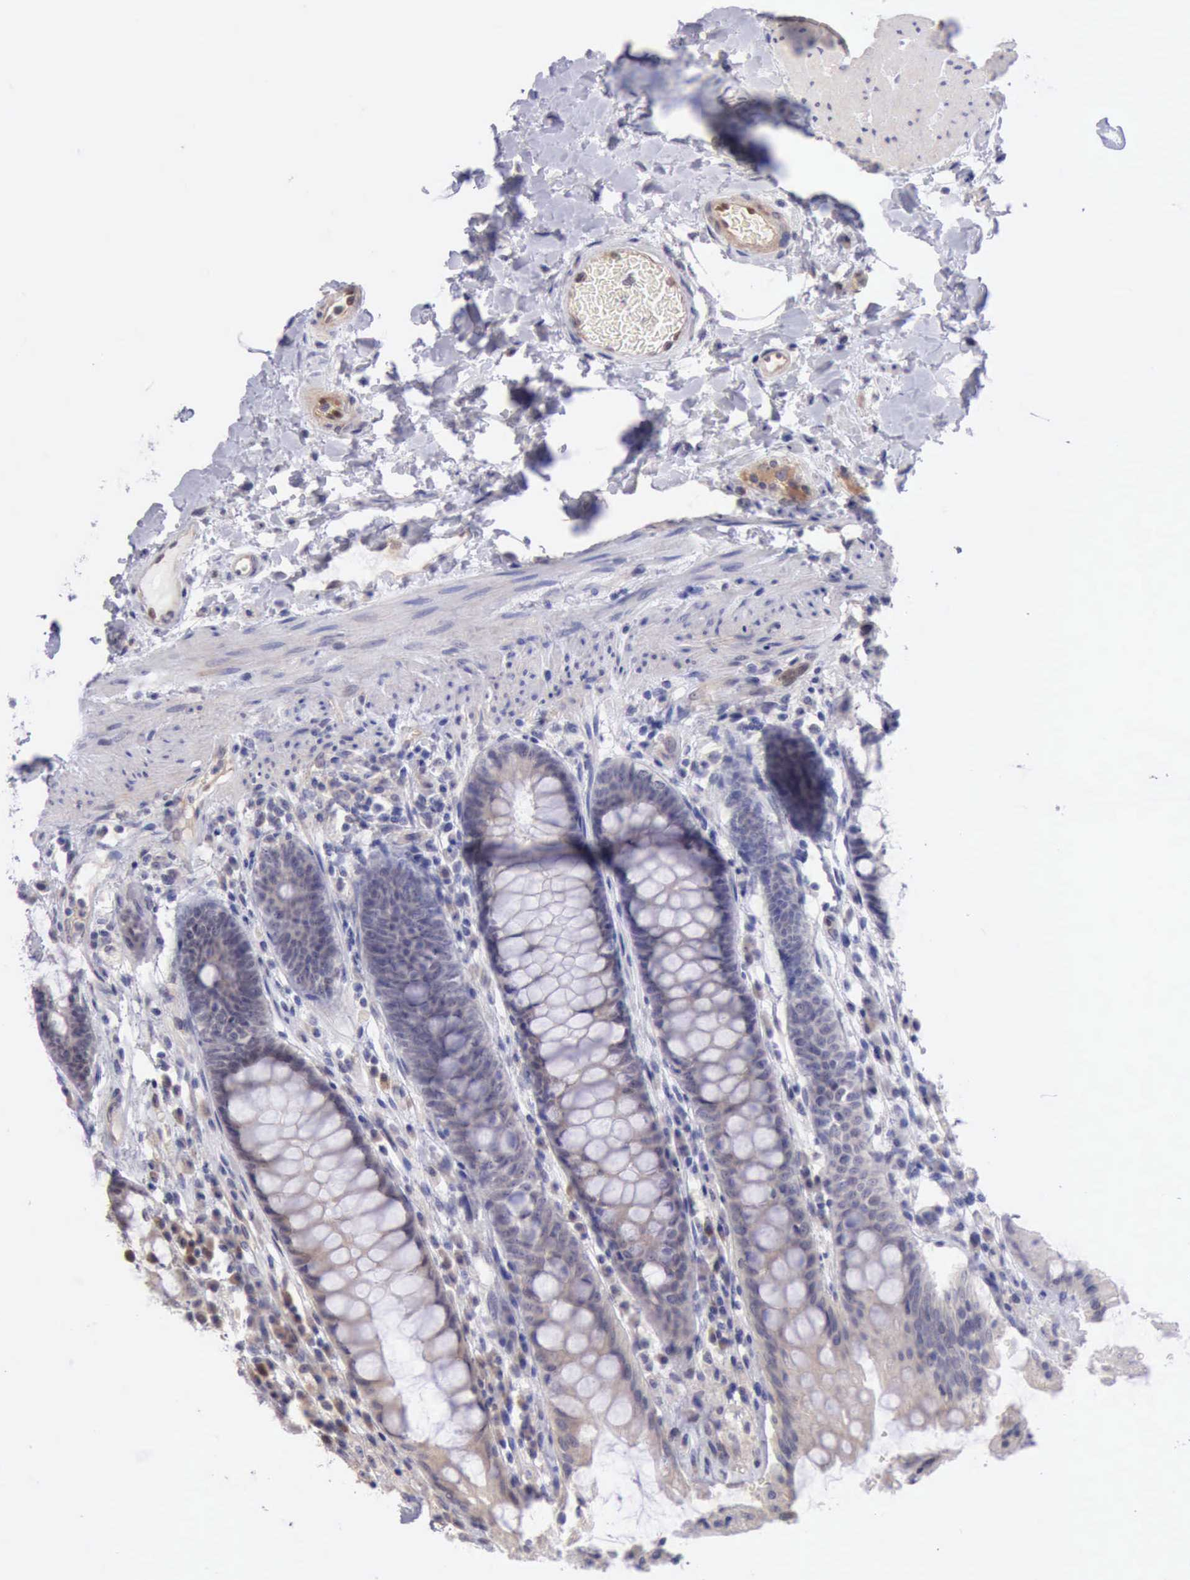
{"staining": {"intensity": "weak", "quantity": "25%-75%", "location": "cytoplasmic/membranous"}, "tissue": "rectum", "cell_type": "Glandular cells", "image_type": "normal", "snomed": [{"axis": "morphology", "description": "Normal tissue, NOS"}, {"axis": "topography", "description": "Rectum"}], "caption": "A histopathology image showing weak cytoplasmic/membranous expression in approximately 25%-75% of glandular cells in unremarkable rectum, as visualized by brown immunohistochemical staining.", "gene": "DNAJB7", "patient": {"sex": "female", "age": 46}}